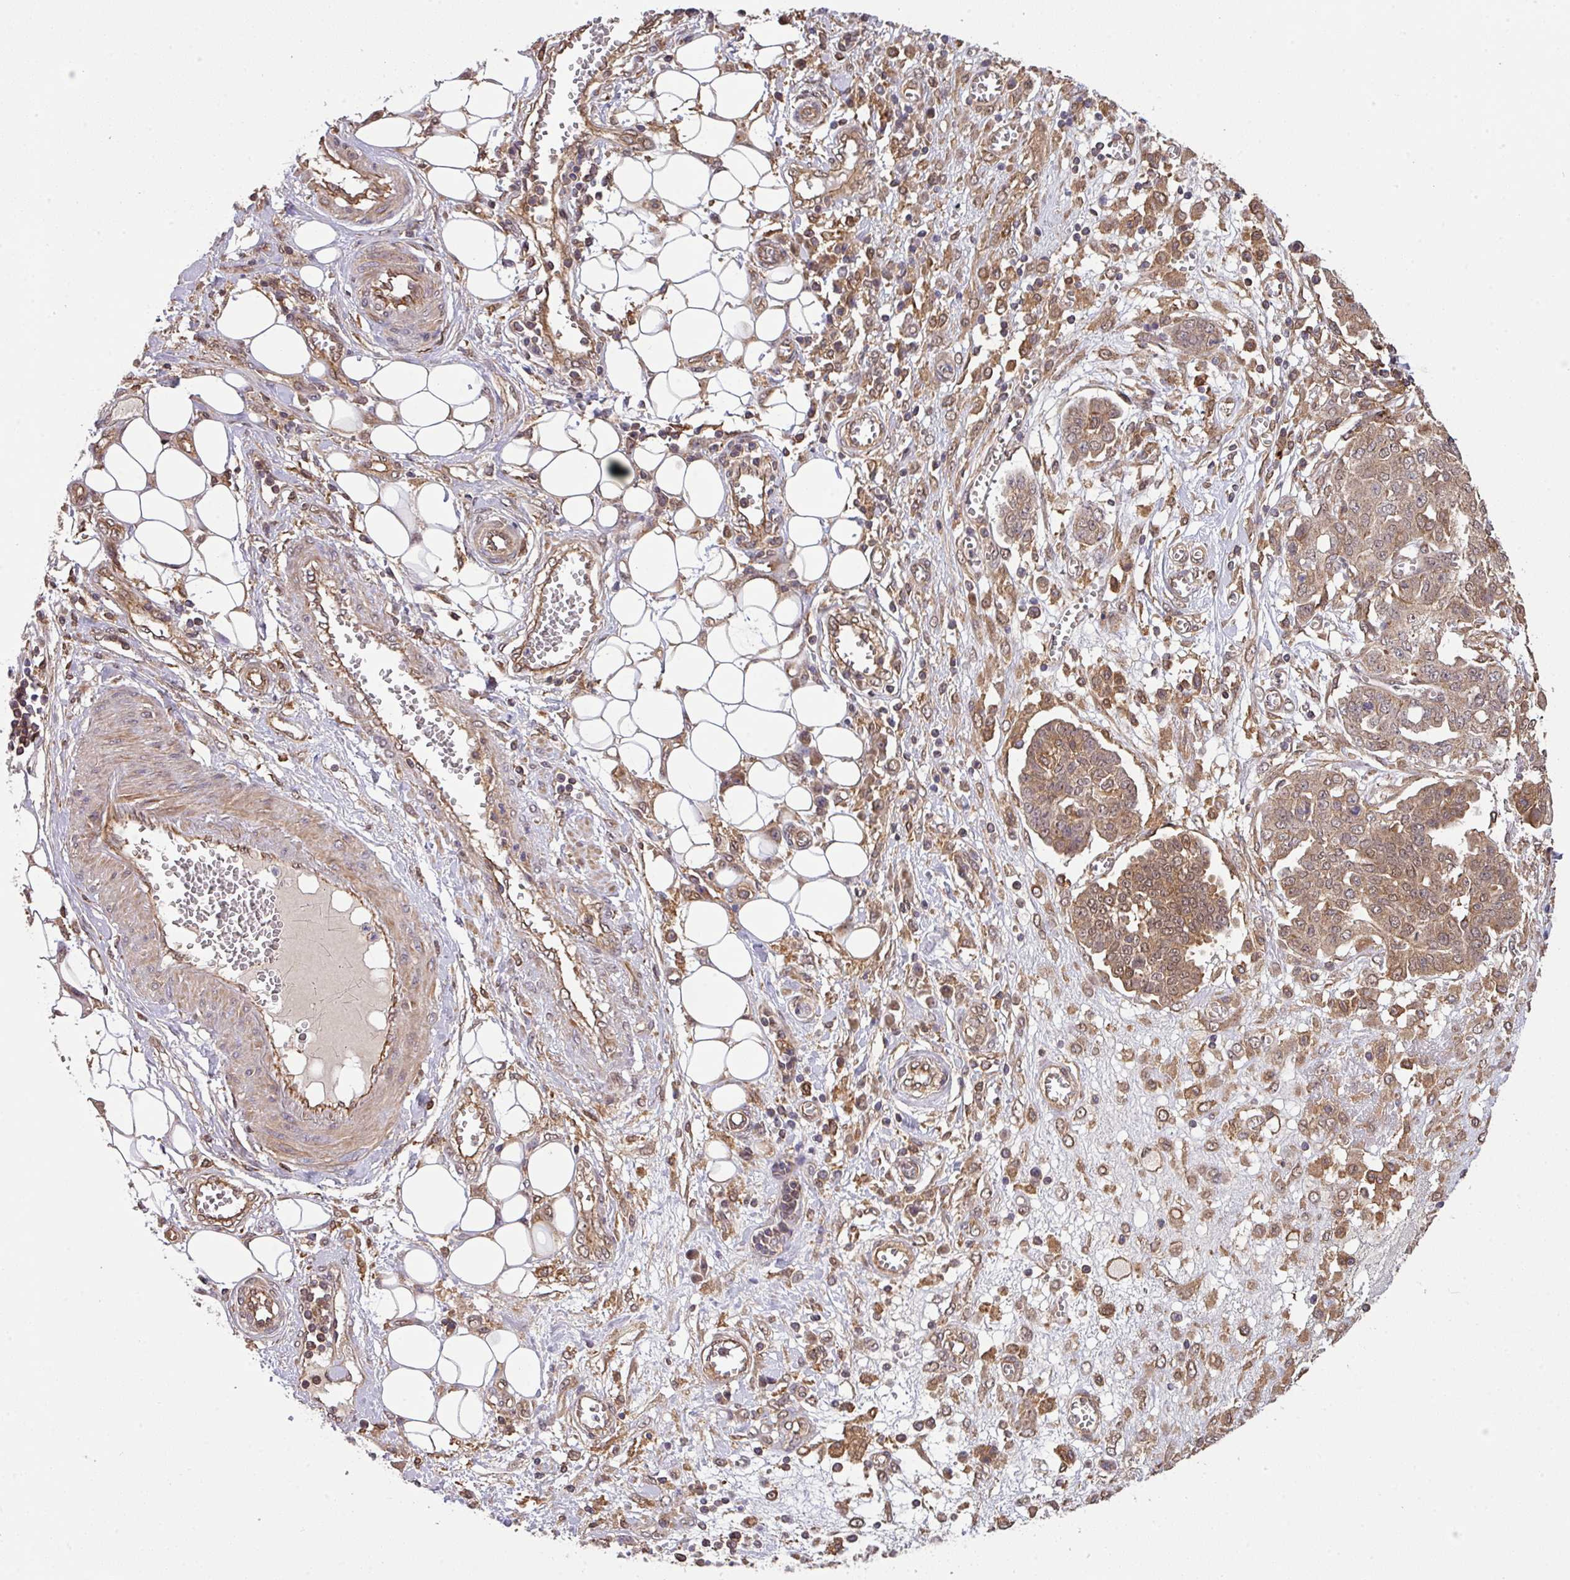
{"staining": {"intensity": "moderate", "quantity": ">75%", "location": "cytoplasmic/membranous"}, "tissue": "ovarian cancer", "cell_type": "Tumor cells", "image_type": "cancer", "snomed": [{"axis": "morphology", "description": "Cystadenocarcinoma, serous, NOS"}, {"axis": "topography", "description": "Soft tissue"}, {"axis": "topography", "description": "Ovary"}], "caption": "A photomicrograph of human ovarian cancer stained for a protein shows moderate cytoplasmic/membranous brown staining in tumor cells.", "gene": "ARPIN", "patient": {"sex": "female", "age": 57}}